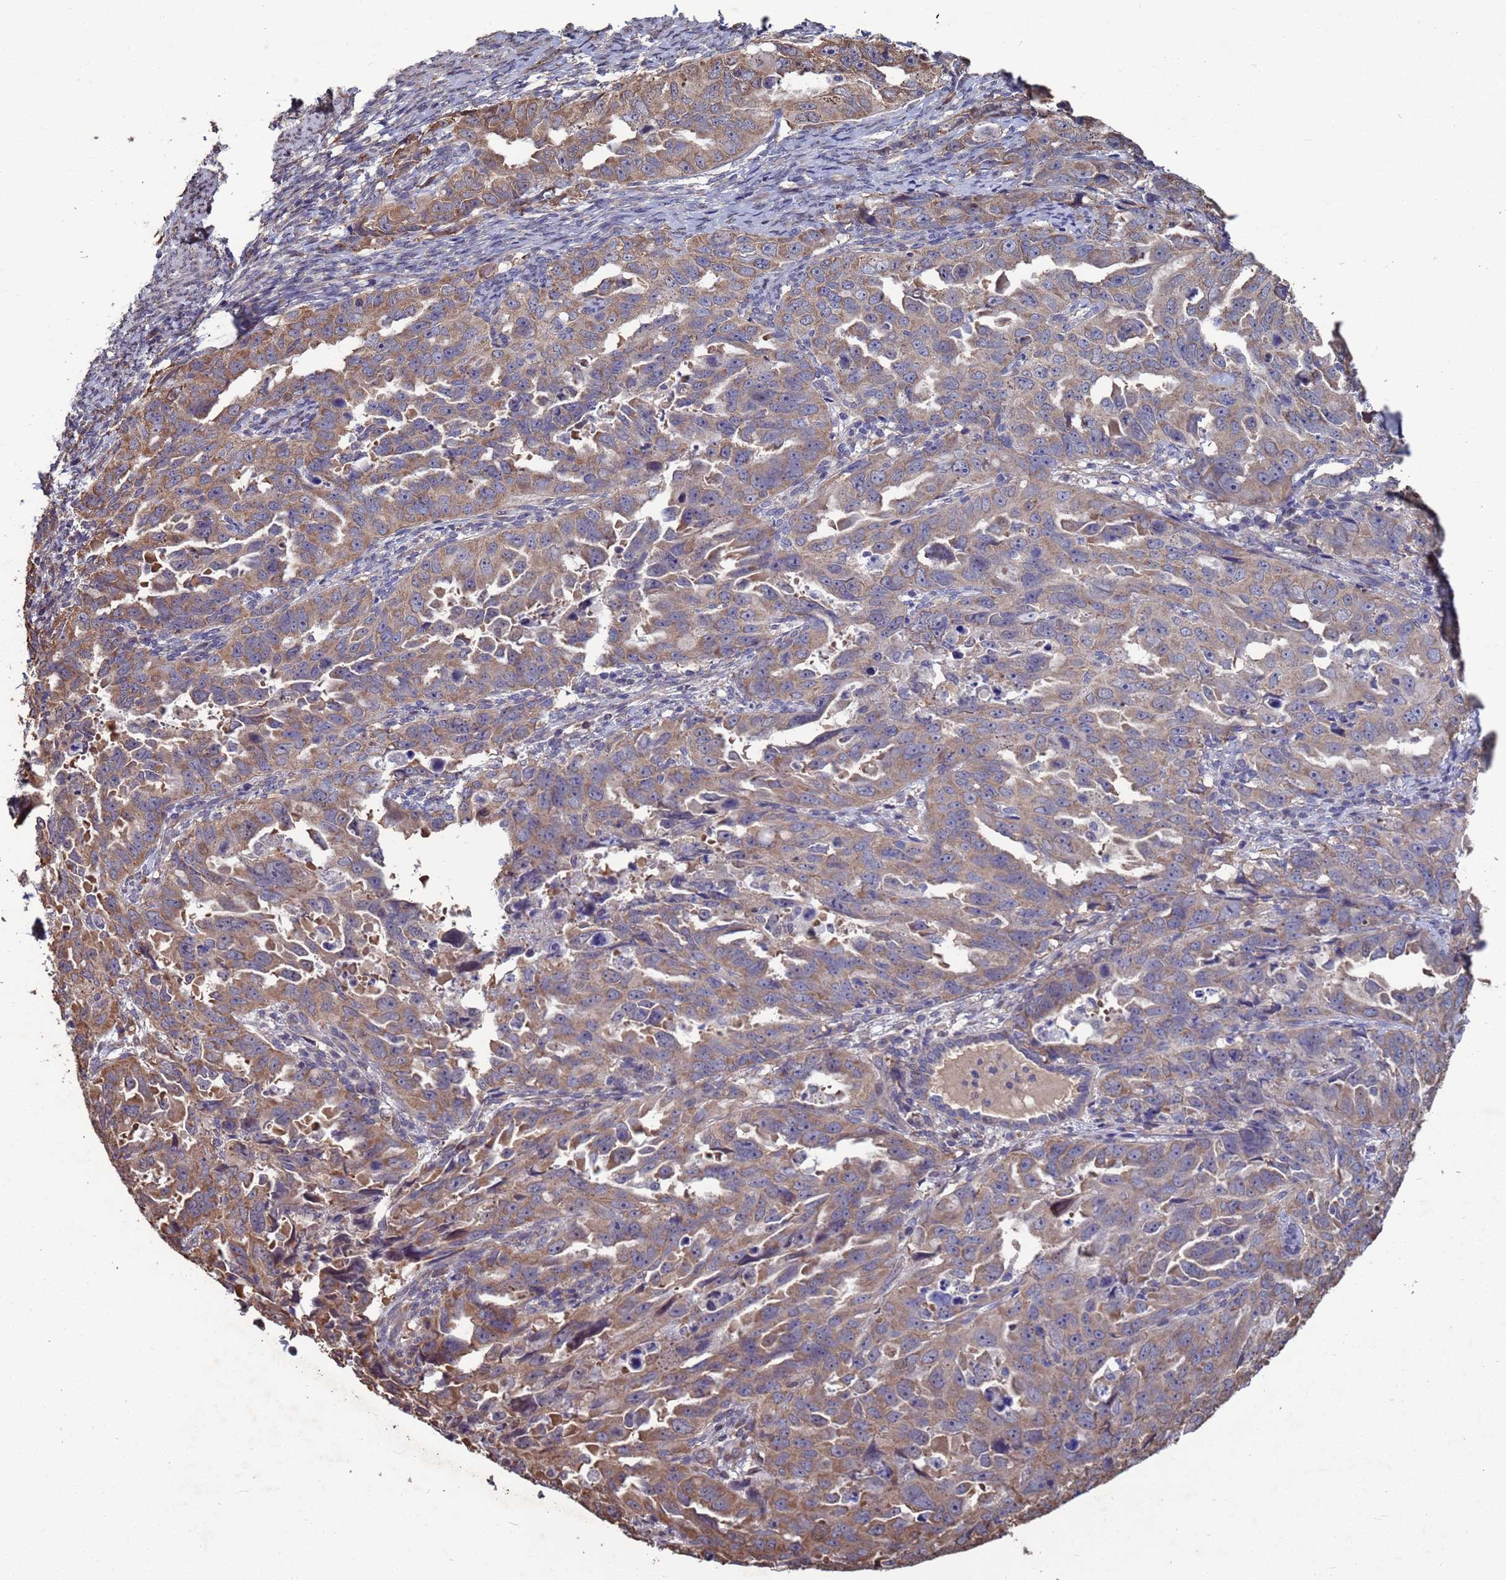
{"staining": {"intensity": "moderate", "quantity": ">75%", "location": "cytoplasmic/membranous"}, "tissue": "endometrial cancer", "cell_type": "Tumor cells", "image_type": "cancer", "snomed": [{"axis": "morphology", "description": "Adenocarcinoma, NOS"}, {"axis": "topography", "description": "Endometrium"}], "caption": "This is an image of immunohistochemistry (IHC) staining of endometrial cancer (adenocarcinoma), which shows moderate positivity in the cytoplasmic/membranous of tumor cells.", "gene": "CFAP119", "patient": {"sex": "female", "age": 65}}